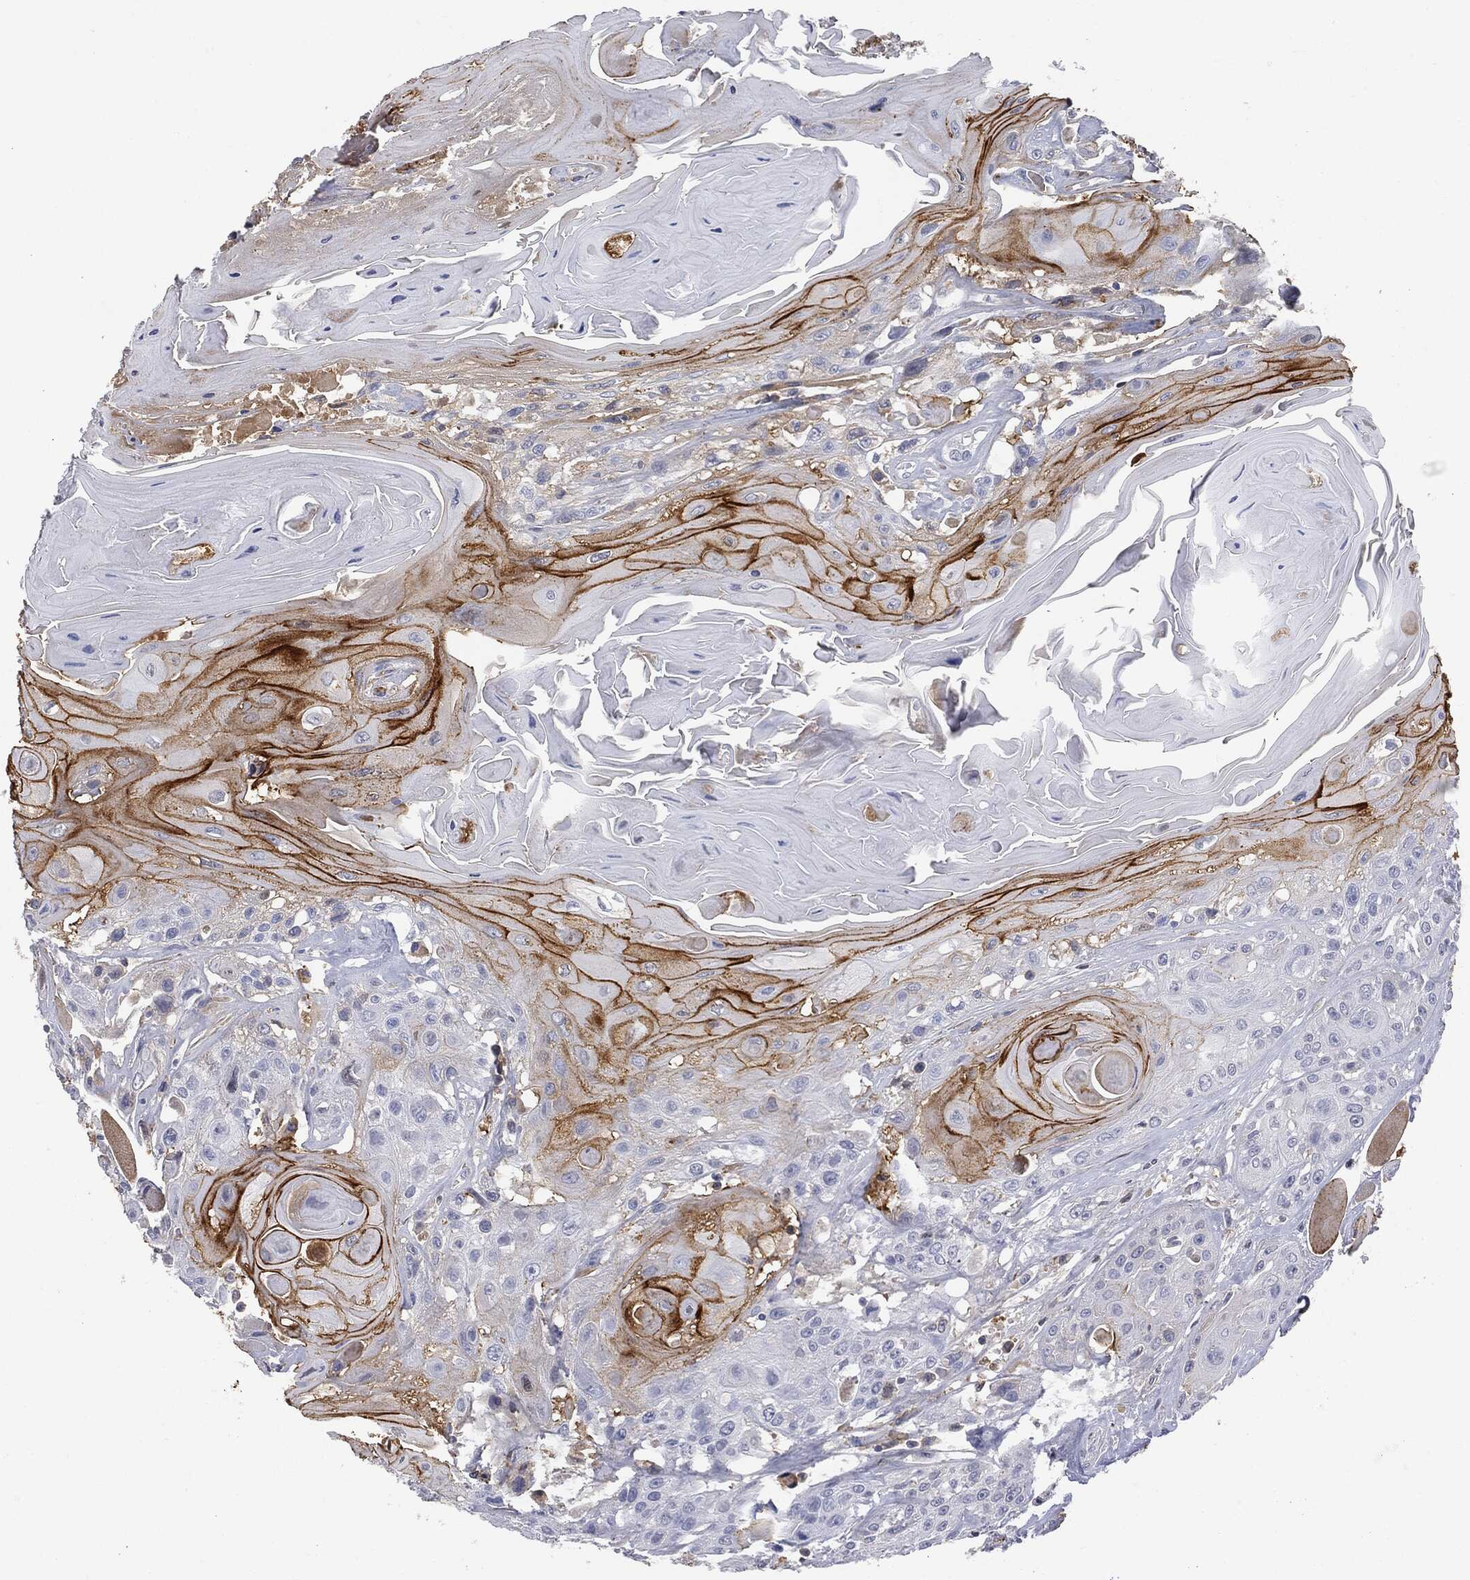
{"staining": {"intensity": "strong", "quantity": "25%-75%", "location": "cytoplasmic/membranous"}, "tissue": "head and neck cancer", "cell_type": "Tumor cells", "image_type": "cancer", "snomed": [{"axis": "morphology", "description": "Squamous cell carcinoma, NOS"}, {"axis": "topography", "description": "Head-Neck"}], "caption": "IHC photomicrograph of neoplastic tissue: head and neck cancer stained using immunohistochemistry (IHC) shows high levels of strong protein expression localized specifically in the cytoplasmic/membranous of tumor cells, appearing as a cytoplasmic/membranous brown color.", "gene": "BTK", "patient": {"sex": "female", "age": 59}}